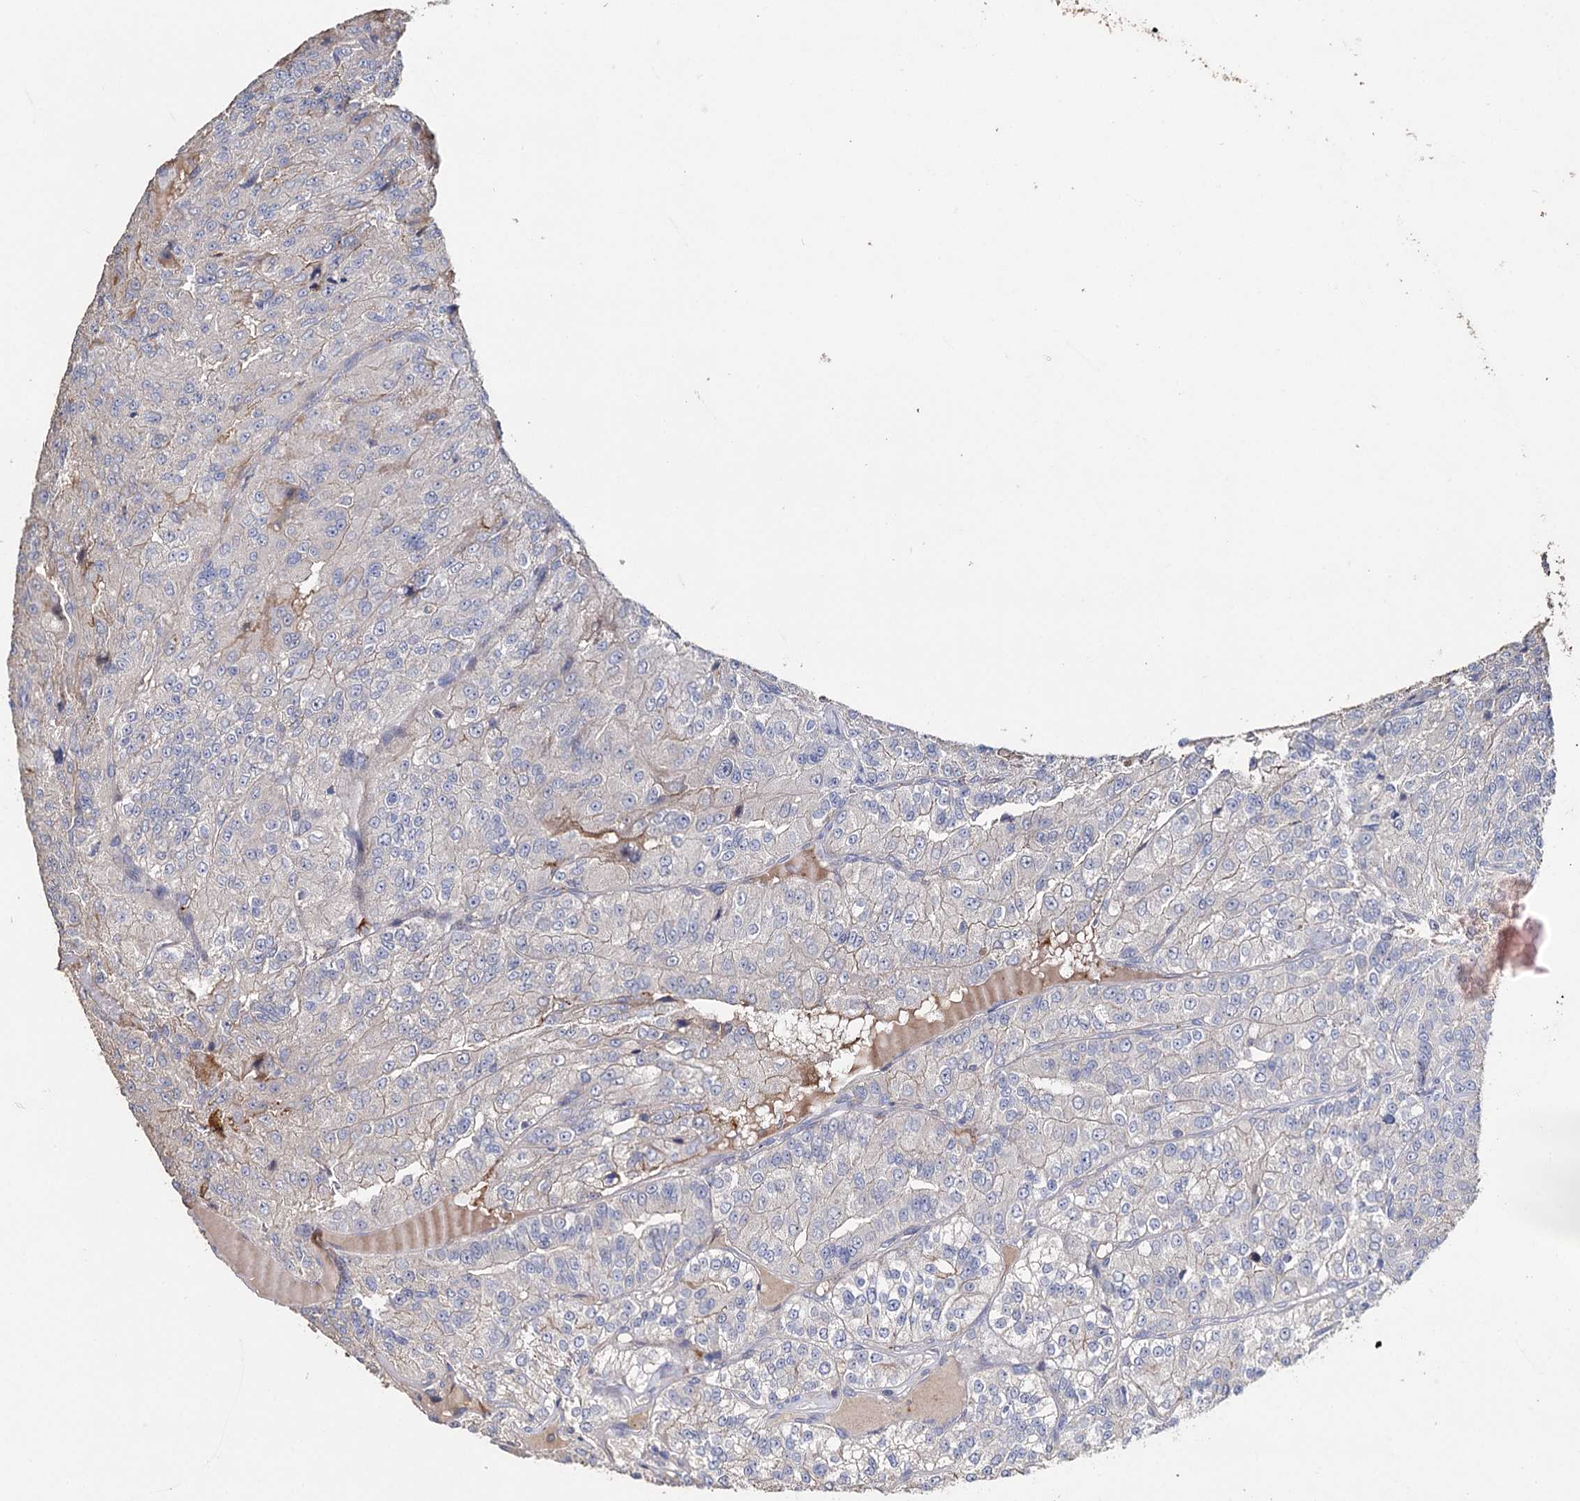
{"staining": {"intensity": "negative", "quantity": "none", "location": "none"}, "tissue": "renal cancer", "cell_type": "Tumor cells", "image_type": "cancer", "snomed": [{"axis": "morphology", "description": "Adenocarcinoma, NOS"}, {"axis": "topography", "description": "Kidney"}], "caption": "Tumor cells show no significant expression in renal cancer (adenocarcinoma).", "gene": "DNAH6", "patient": {"sex": "female", "age": 63}}